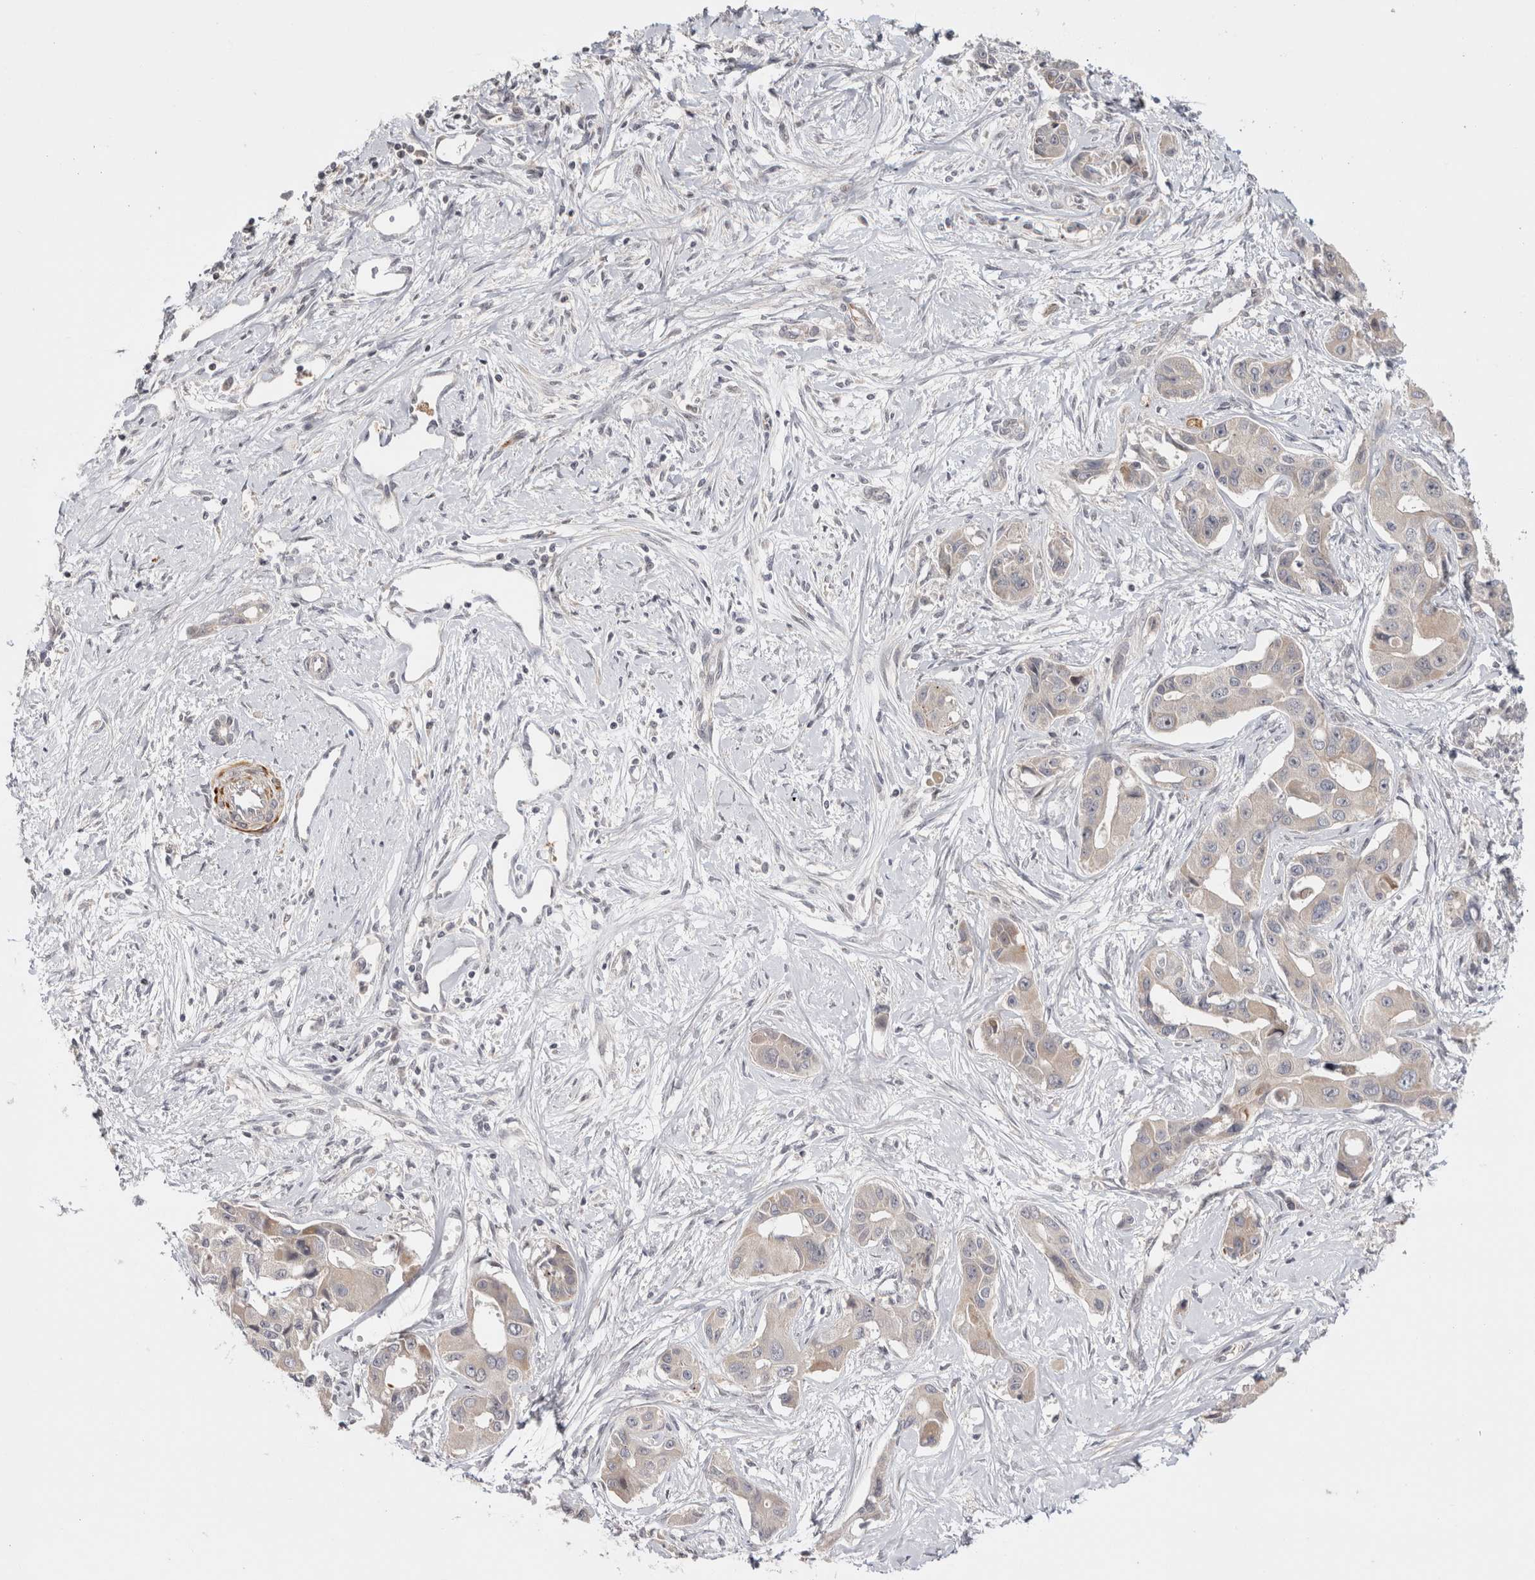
{"staining": {"intensity": "weak", "quantity": "<25%", "location": "cytoplasmic/membranous"}, "tissue": "liver cancer", "cell_type": "Tumor cells", "image_type": "cancer", "snomed": [{"axis": "morphology", "description": "Cholangiocarcinoma"}, {"axis": "topography", "description": "Liver"}], "caption": "IHC photomicrograph of cholangiocarcinoma (liver) stained for a protein (brown), which displays no expression in tumor cells.", "gene": "ZNF318", "patient": {"sex": "male", "age": 59}}